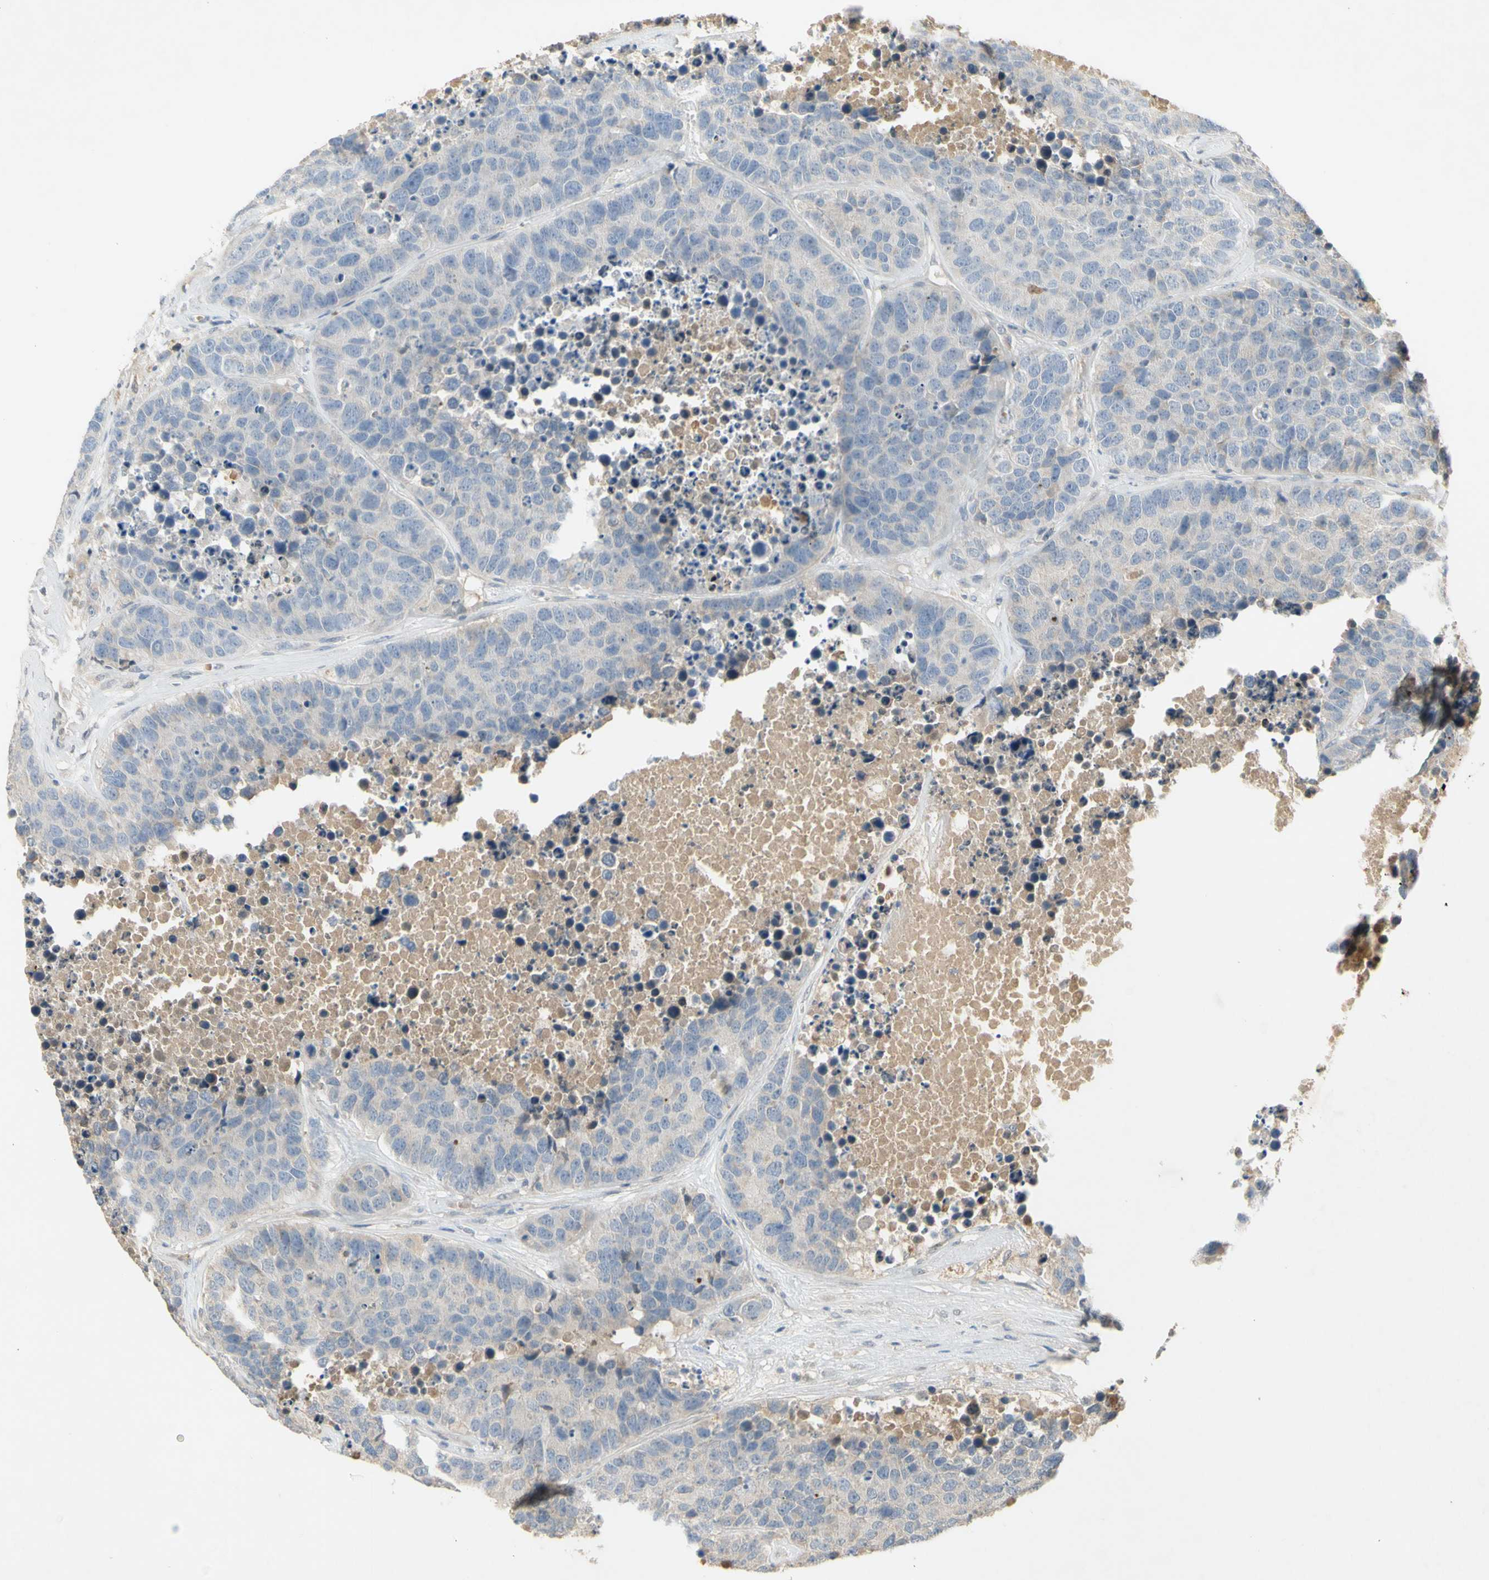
{"staining": {"intensity": "negative", "quantity": "none", "location": "none"}, "tissue": "carcinoid", "cell_type": "Tumor cells", "image_type": "cancer", "snomed": [{"axis": "morphology", "description": "Carcinoid, malignant, NOS"}, {"axis": "topography", "description": "Lung"}], "caption": "Photomicrograph shows no protein positivity in tumor cells of carcinoid tissue. (Immunohistochemistry (ihc), brightfield microscopy, high magnification).", "gene": "NRG4", "patient": {"sex": "male", "age": 60}}